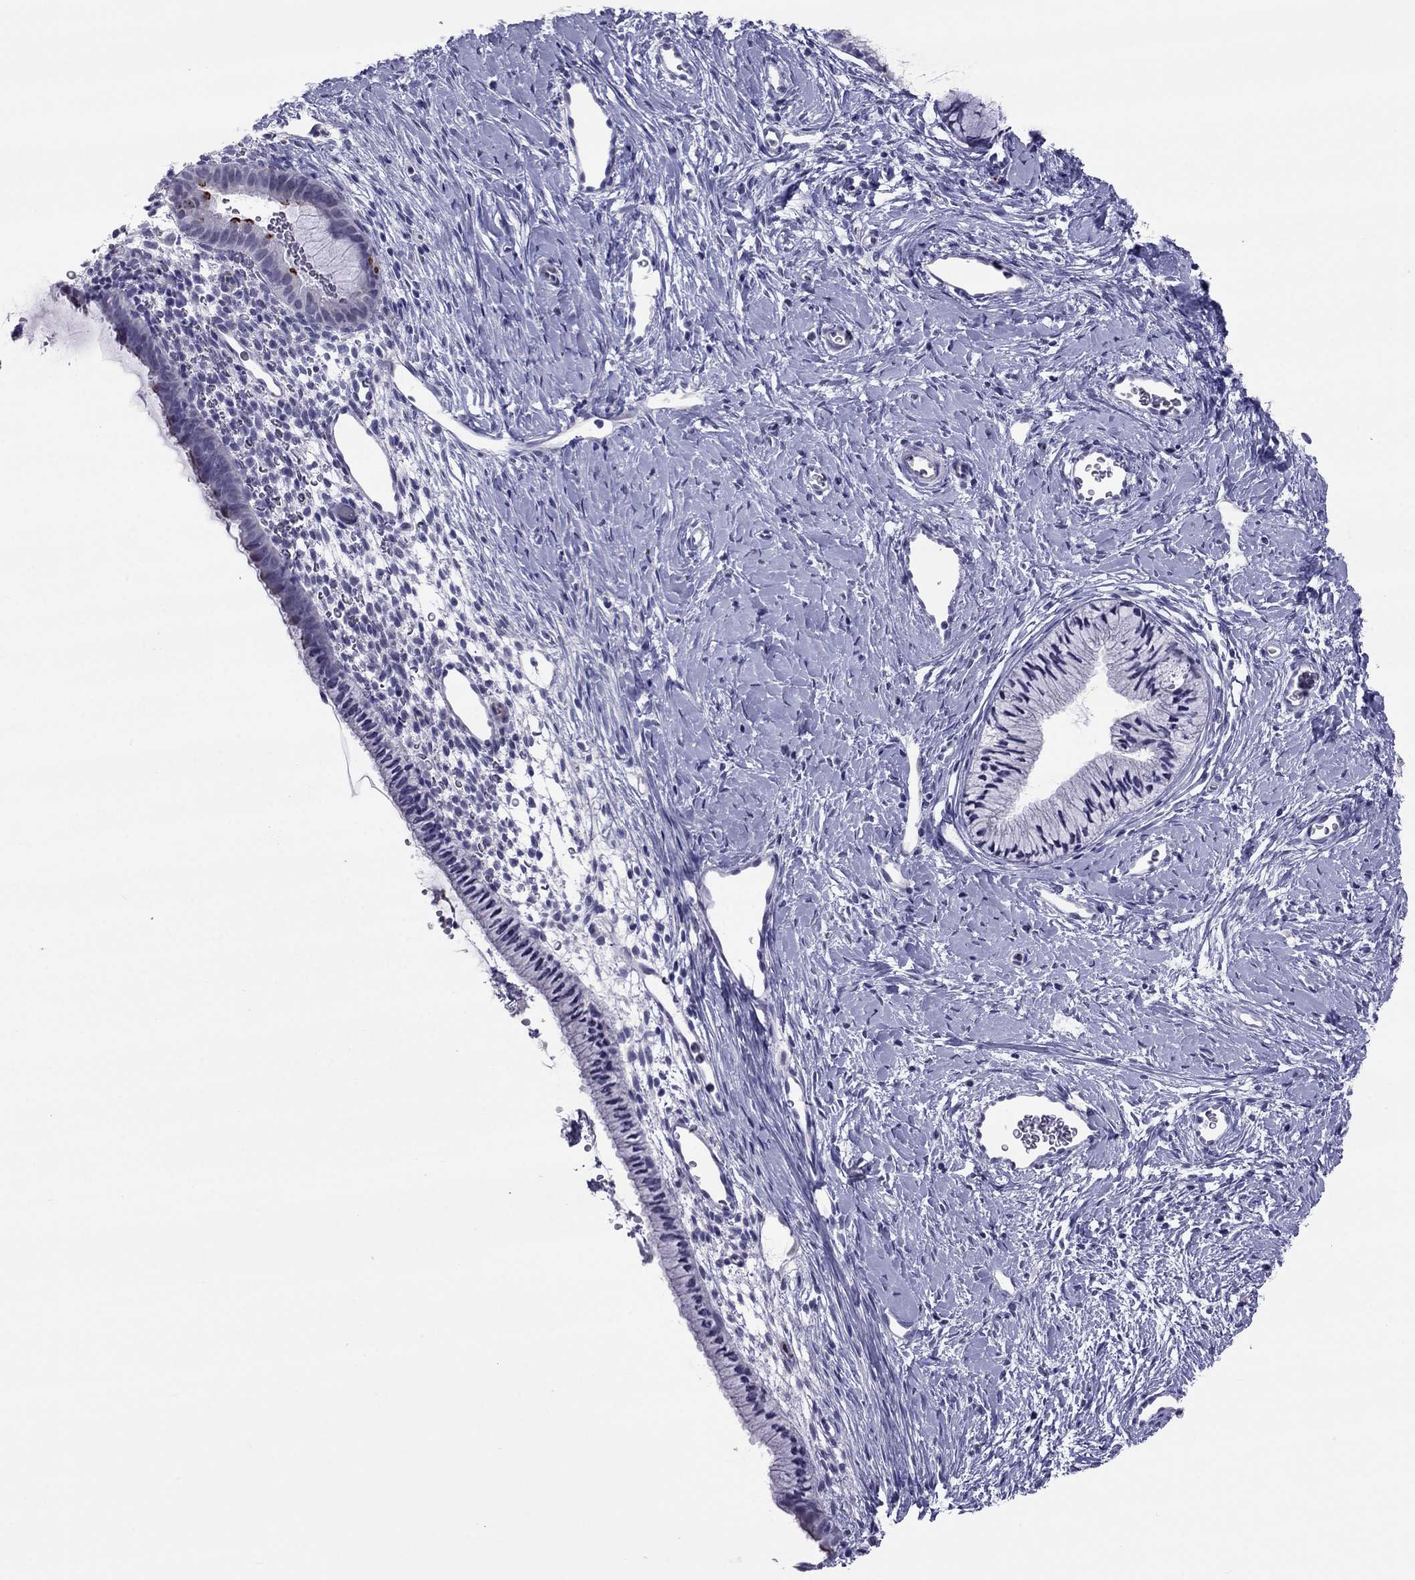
{"staining": {"intensity": "strong", "quantity": "<25%", "location": "cytoplasmic/membranous"}, "tissue": "cervix", "cell_type": "Glandular cells", "image_type": "normal", "snomed": [{"axis": "morphology", "description": "Normal tissue, NOS"}, {"axis": "topography", "description": "Cervix"}], "caption": "Benign cervix demonstrates strong cytoplasmic/membranous expression in approximately <25% of glandular cells, visualized by immunohistochemistry. (DAB IHC, brown staining for protein, blue staining for nuclei).", "gene": "CROCC2", "patient": {"sex": "female", "age": 40}}